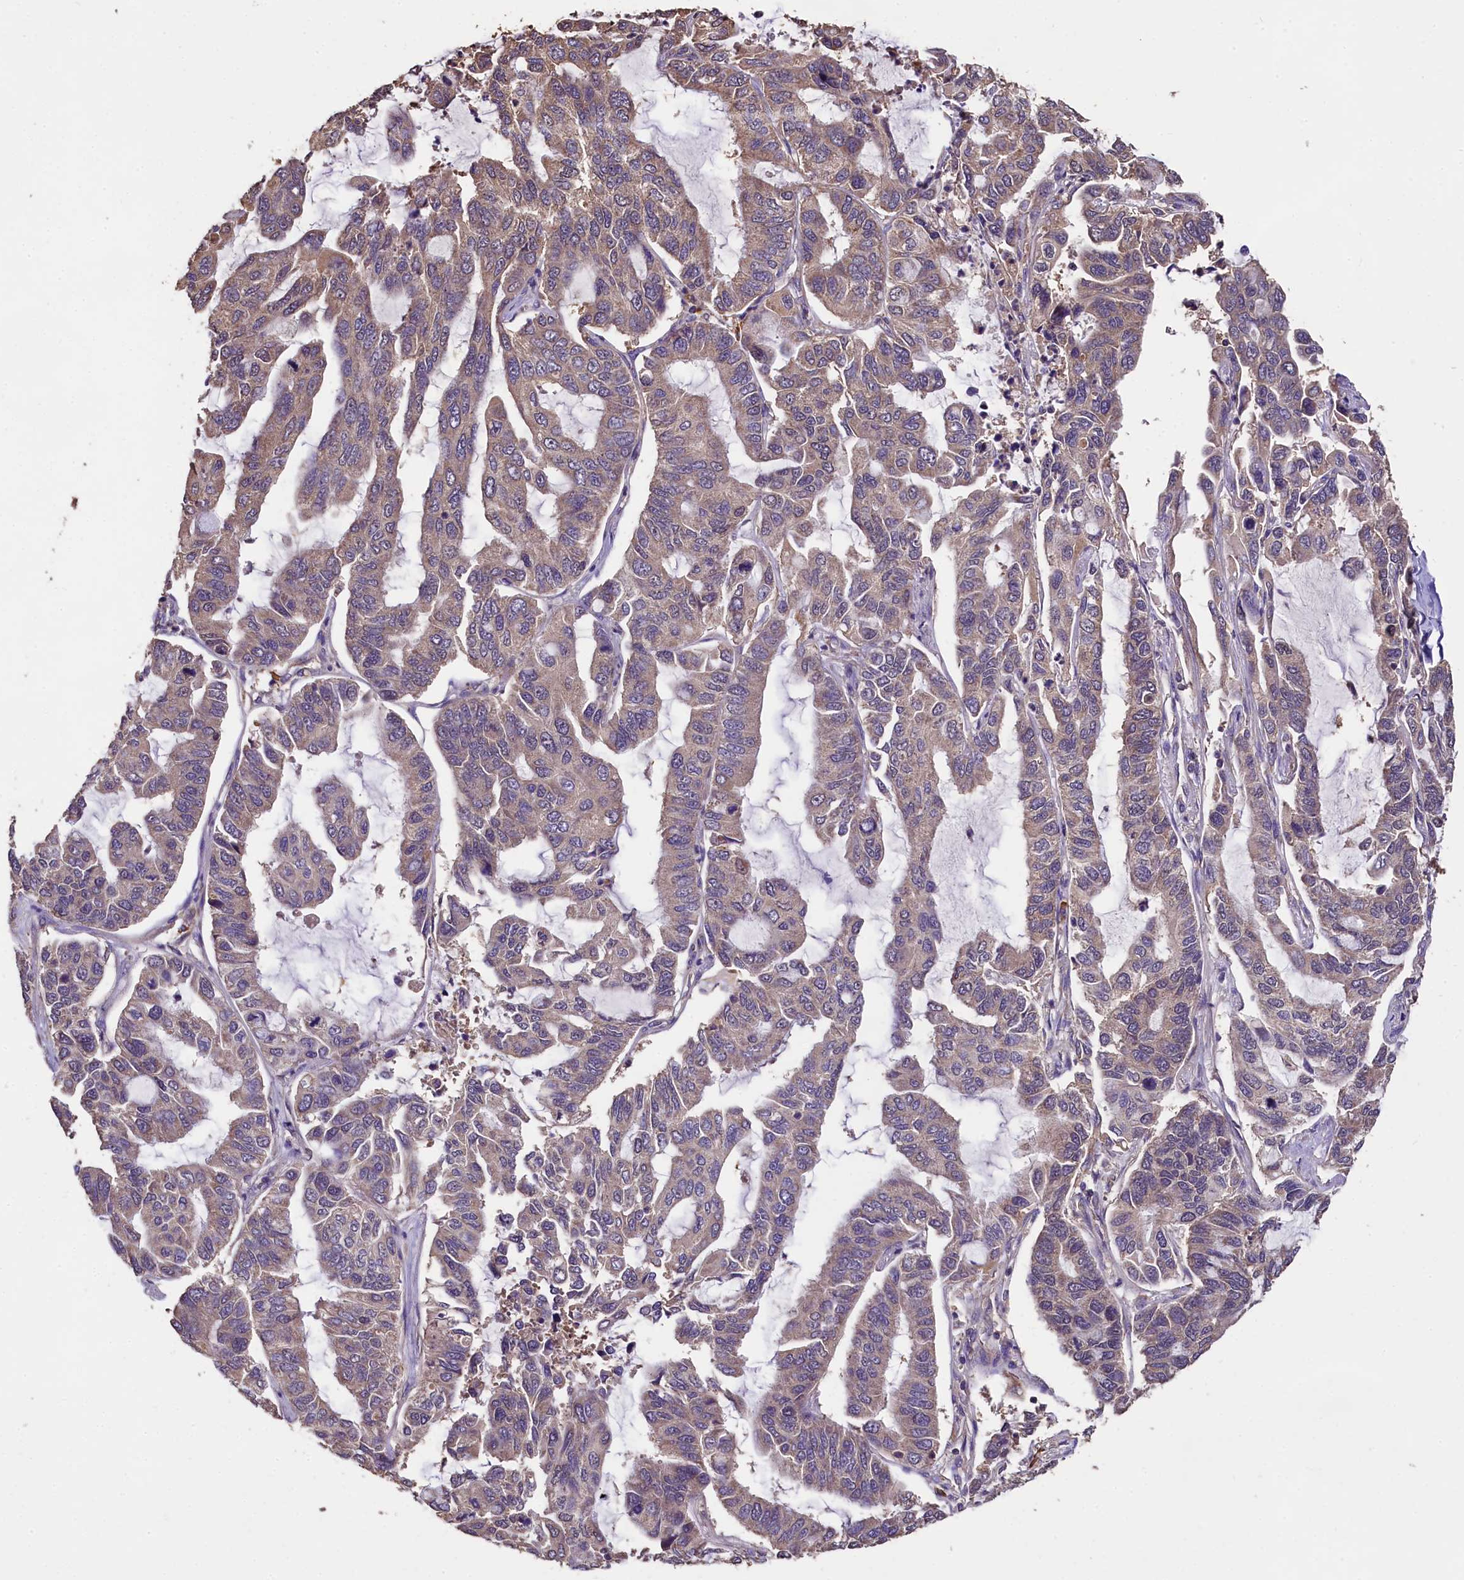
{"staining": {"intensity": "weak", "quantity": ">75%", "location": "cytoplasmic/membranous"}, "tissue": "lung cancer", "cell_type": "Tumor cells", "image_type": "cancer", "snomed": [{"axis": "morphology", "description": "Adenocarcinoma, NOS"}, {"axis": "topography", "description": "Lung"}], "caption": "Immunohistochemical staining of human lung cancer (adenocarcinoma) reveals low levels of weak cytoplasmic/membranous protein expression in about >75% of tumor cells.", "gene": "ENKD1", "patient": {"sex": "male", "age": 64}}